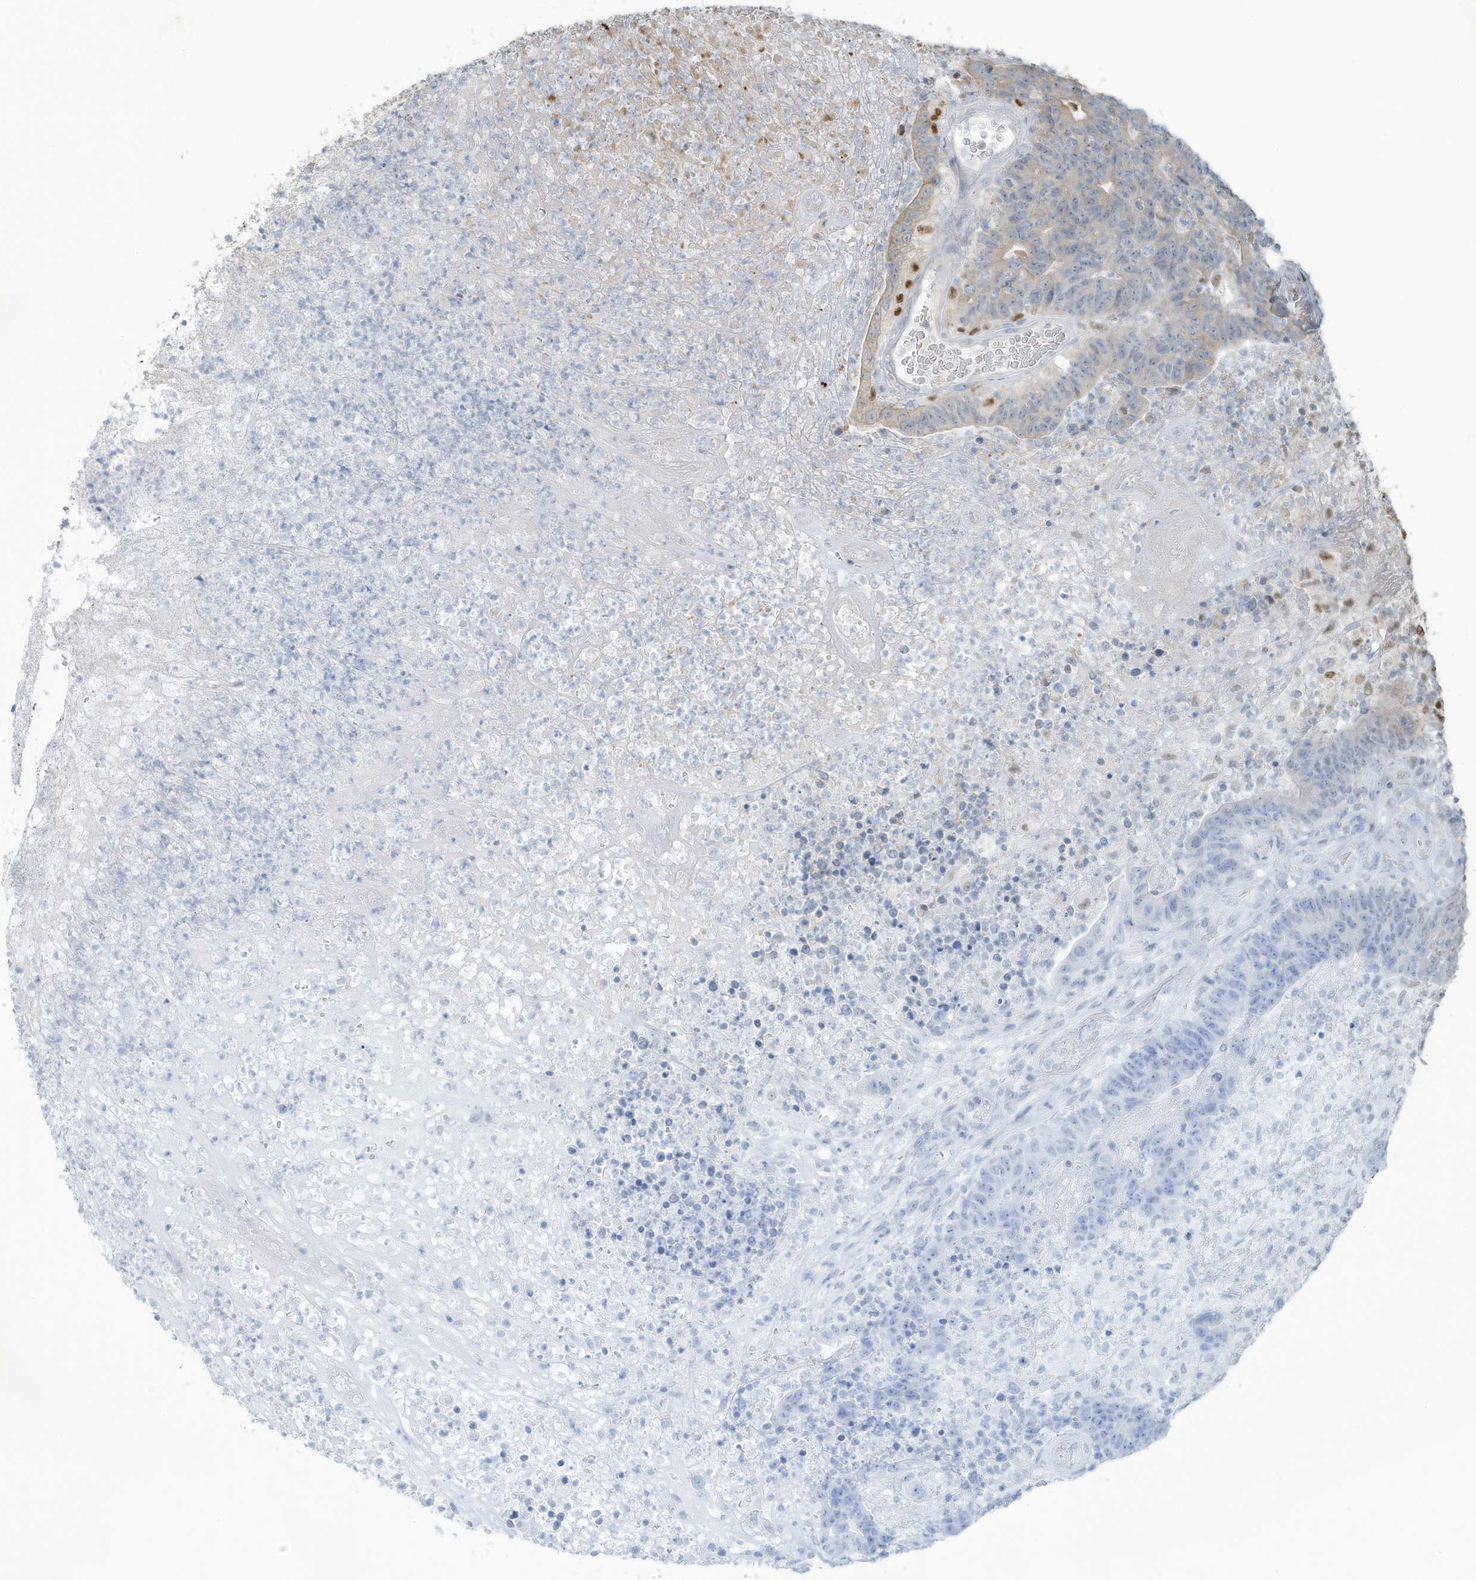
{"staining": {"intensity": "moderate", "quantity": "<25%", "location": "cytoplasmic/membranous"}, "tissue": "colorectal cancer", "cell_type": "Tumor cells", "image_type": "cancer", "snomed": [{"axis": "morphology", "description": "Normal tissue, NOS"}, {"axis": "morphology", "description": "Adenocarcinoma, NOS"}, {"axis": "topography", "description": "Colon"}], "caption": "IHC image of human colorectal cancer (adenocarcinoma) stained for a protein (brown), which displays low levels of moderate cytoplasmic/membranous expression in approximately <25% of tumor cells.", "gene": "TUBE1", "patient": {"sex": "female", "age": 75}}